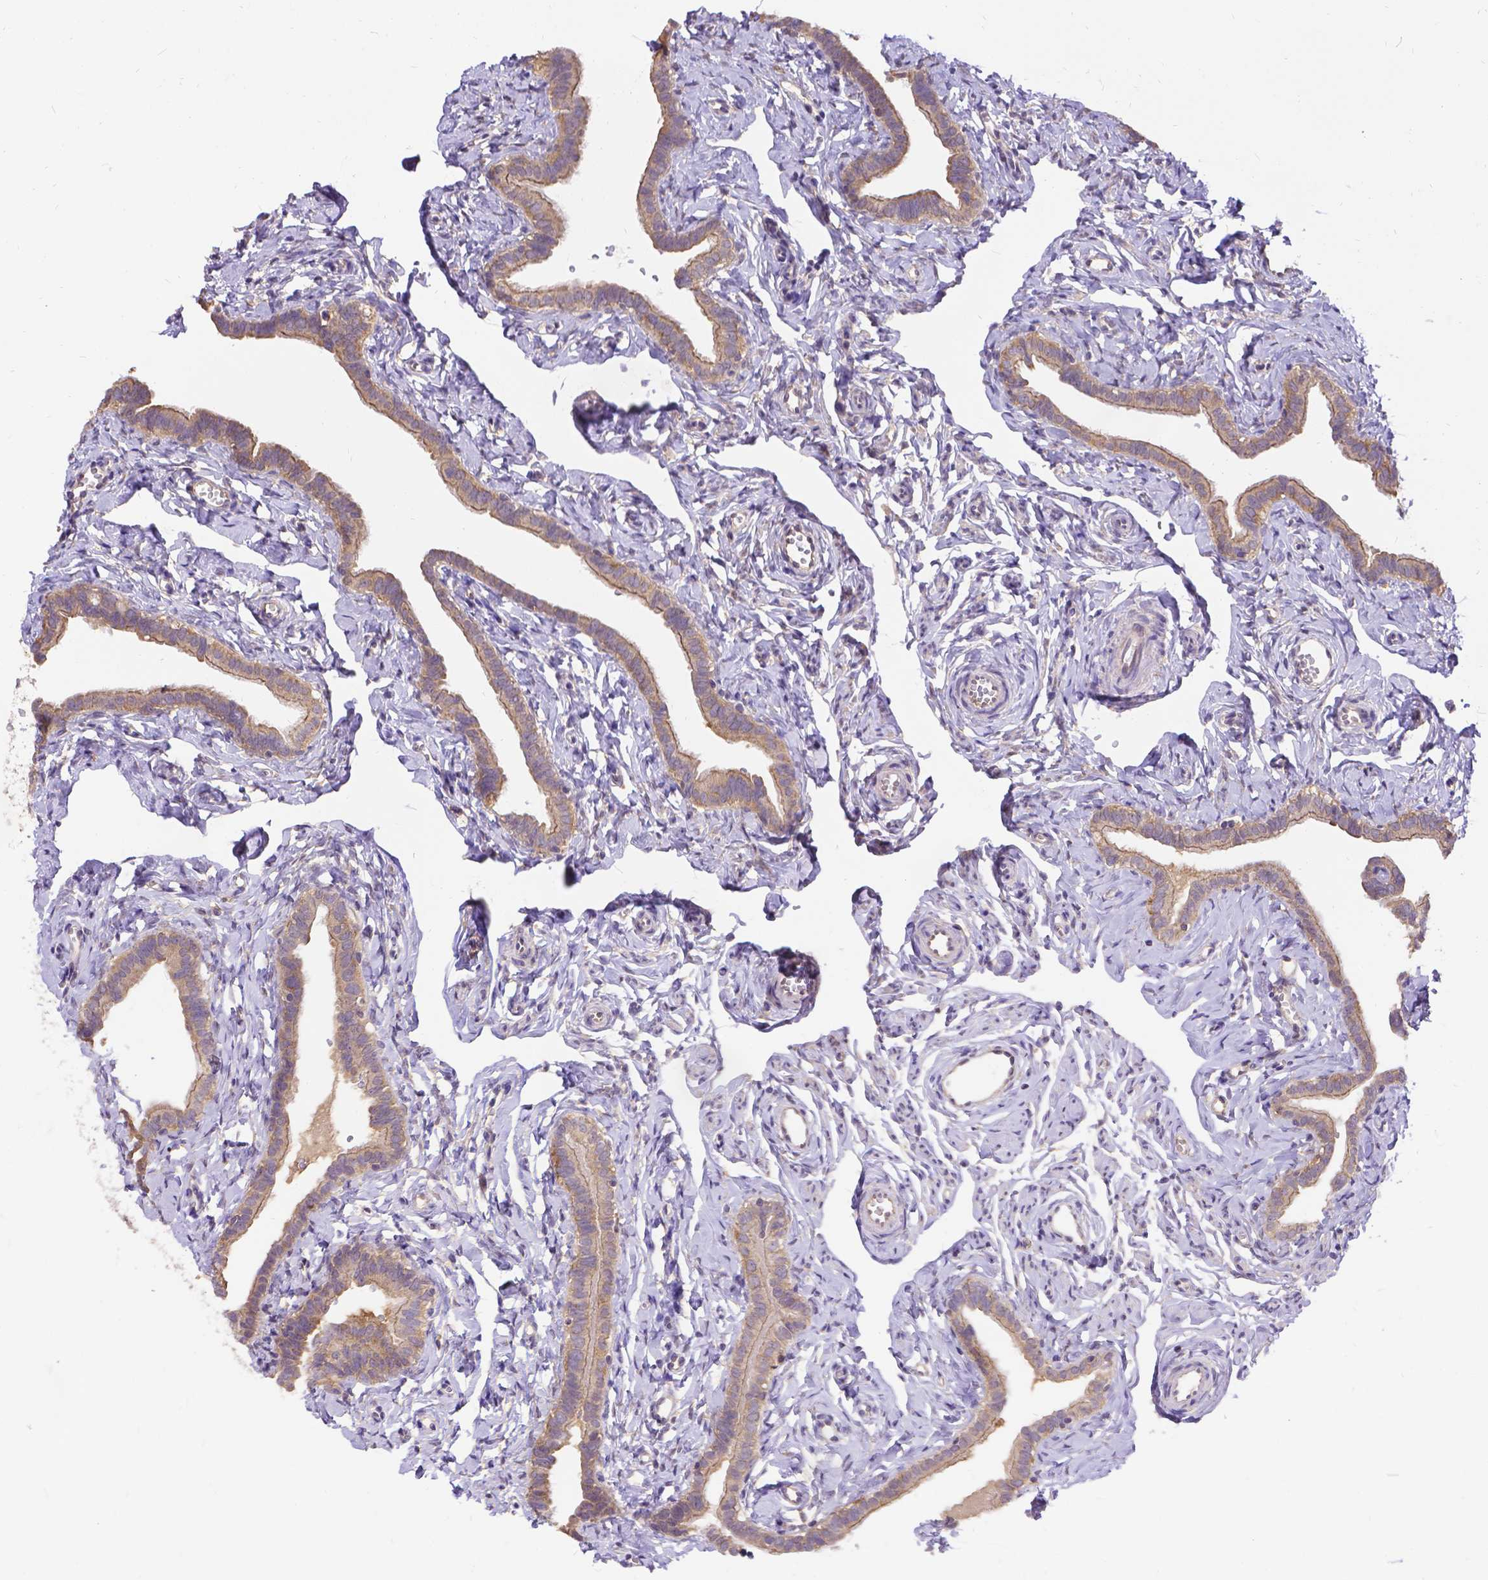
{"staining": {"intensity": "moderate", "quantity": ">75%", "location": "cytoplasmic/membranous"}, "tissue": "fallopian tube", "cell_type": "Glandular cells", "image_type": "normal", "snomed": [{"axis": "morphology", "description": "Normal tissue, NOS"}, {"axis": "topography", "description": "Fallopian tube"}], "caption": "Moderate cytoplasmic/membranous protein expression is seen in approximately >75% of glandular cells in fallopian tube. Immunohistochemistry (ihc) stains the protein of interest in brown and the nuclei are stained blue.", "gene": "DENND6A", "patient": {"sex": "female", "age": 41}}